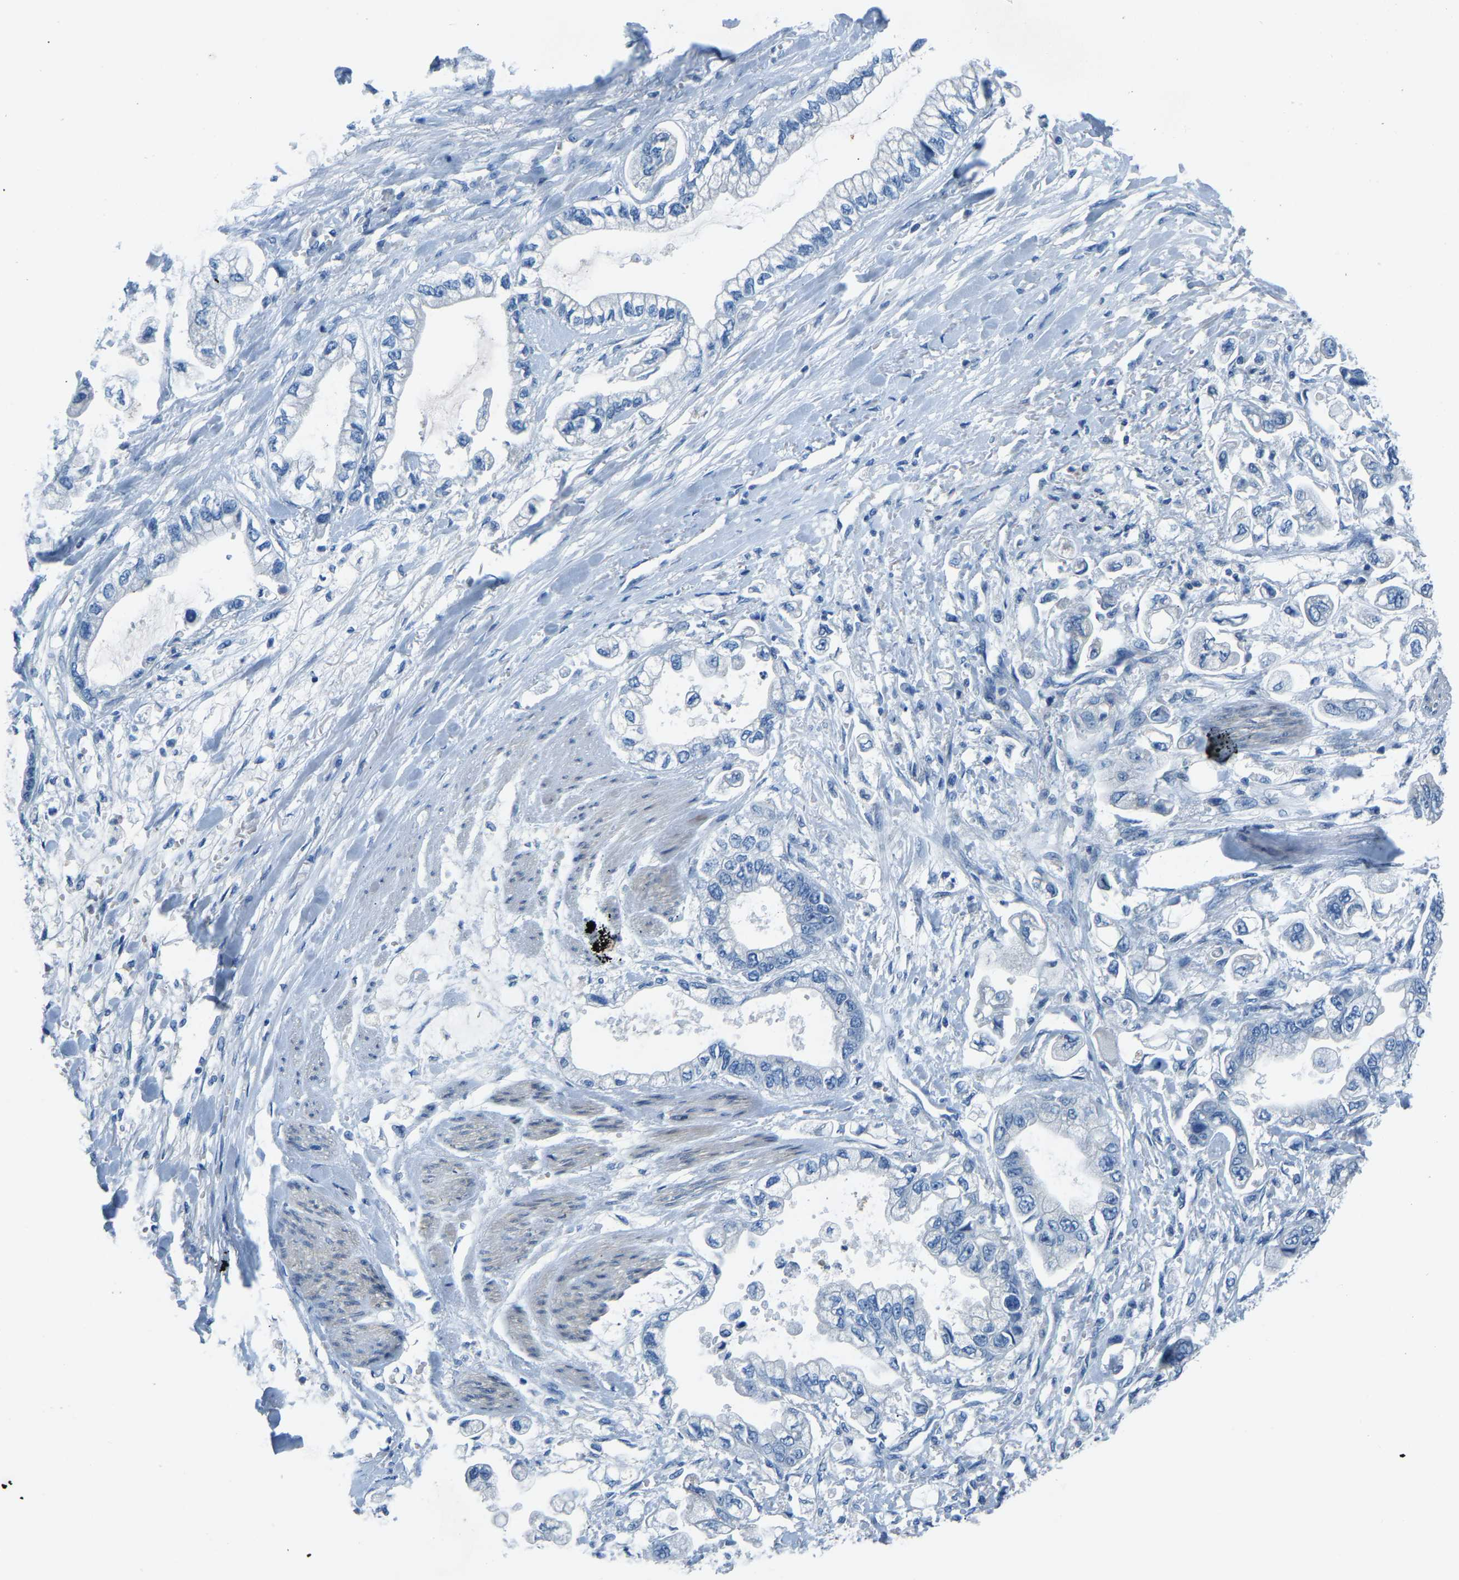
{"staining": {"intensity": "negative", "quantity": "none", "location": "none"}, "tissue": "stomach cancer", "cell_type": "Tumor cells", "image_type": "cancer", "snomed": [{"axis": "morphology", "description": "Normal tissue, NOS"}, {"axis": "morphology", "description": "Adenocarcinoma, NOS"}, {"axis": "topography", "description": "Stomach"}], "caption": "A micrograph of human stomach adenocarcinoma is negative for staining in tumor cells. (DAB IHC visualized using brightfield microscopy, high magnification).", "gene": "XIRP1", "patient": {"sex": "male", "age": 62}}